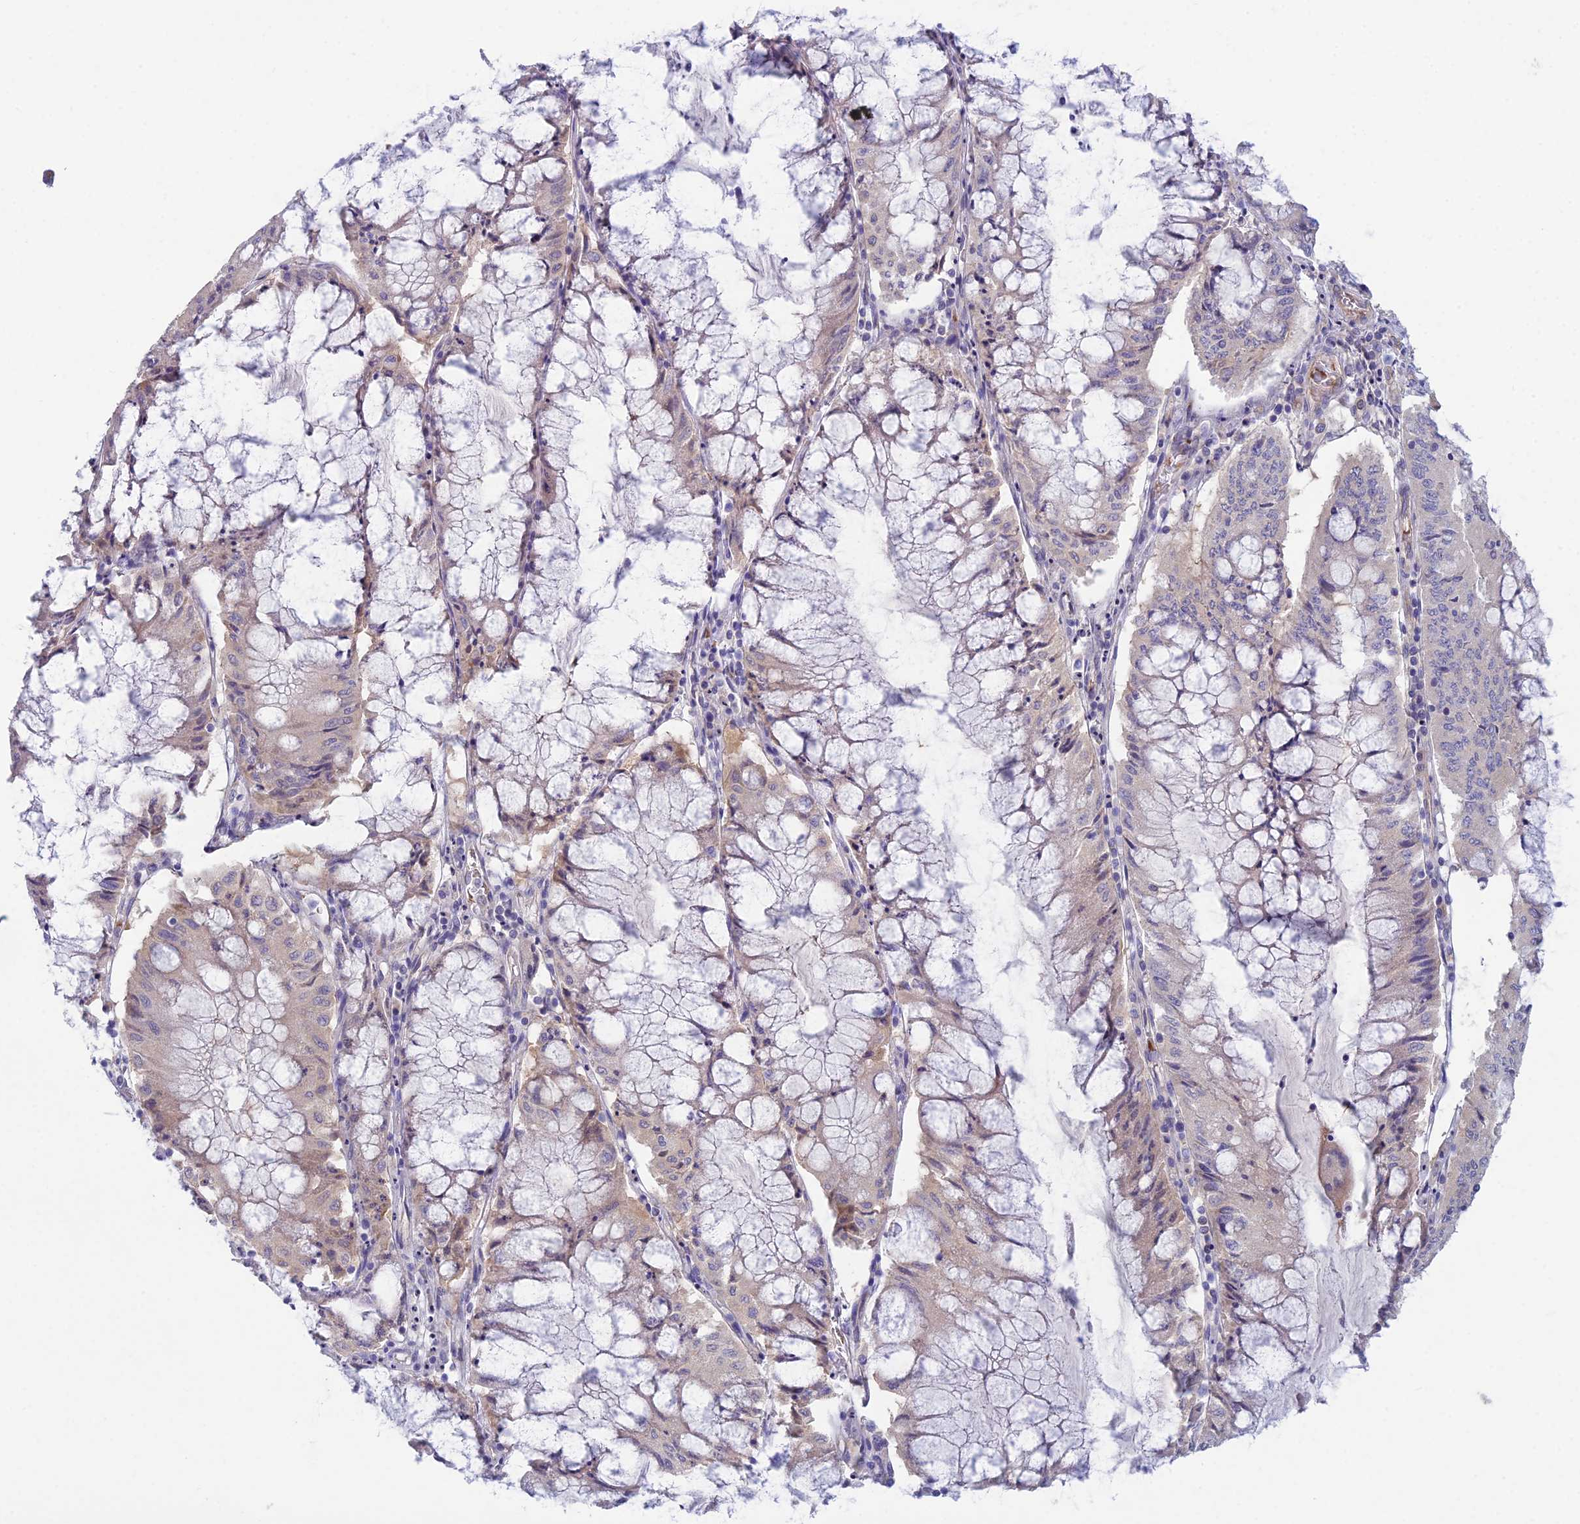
{"staining": {"intensity": "weak", "quantity": "<25%", "location": "cytoplasmic/membranous"}, "tissue": "pancreatic cancer", "cell_type": "Tumor cells", "image_type": "cancer", "snomed": [{"axis": "morphology", "description": "Adenocarcinoma, NOS"}, {"axis": "topography", "description": "Pancreas"}], "caption": "A high-resolution photomicrograph shows IHC staining of pancreatic cancer (adenocarcinoma), which shows no significant expression in tumor cells.", "gene": "ZNF564", "patient": {"sex": "female", "age": 50}}